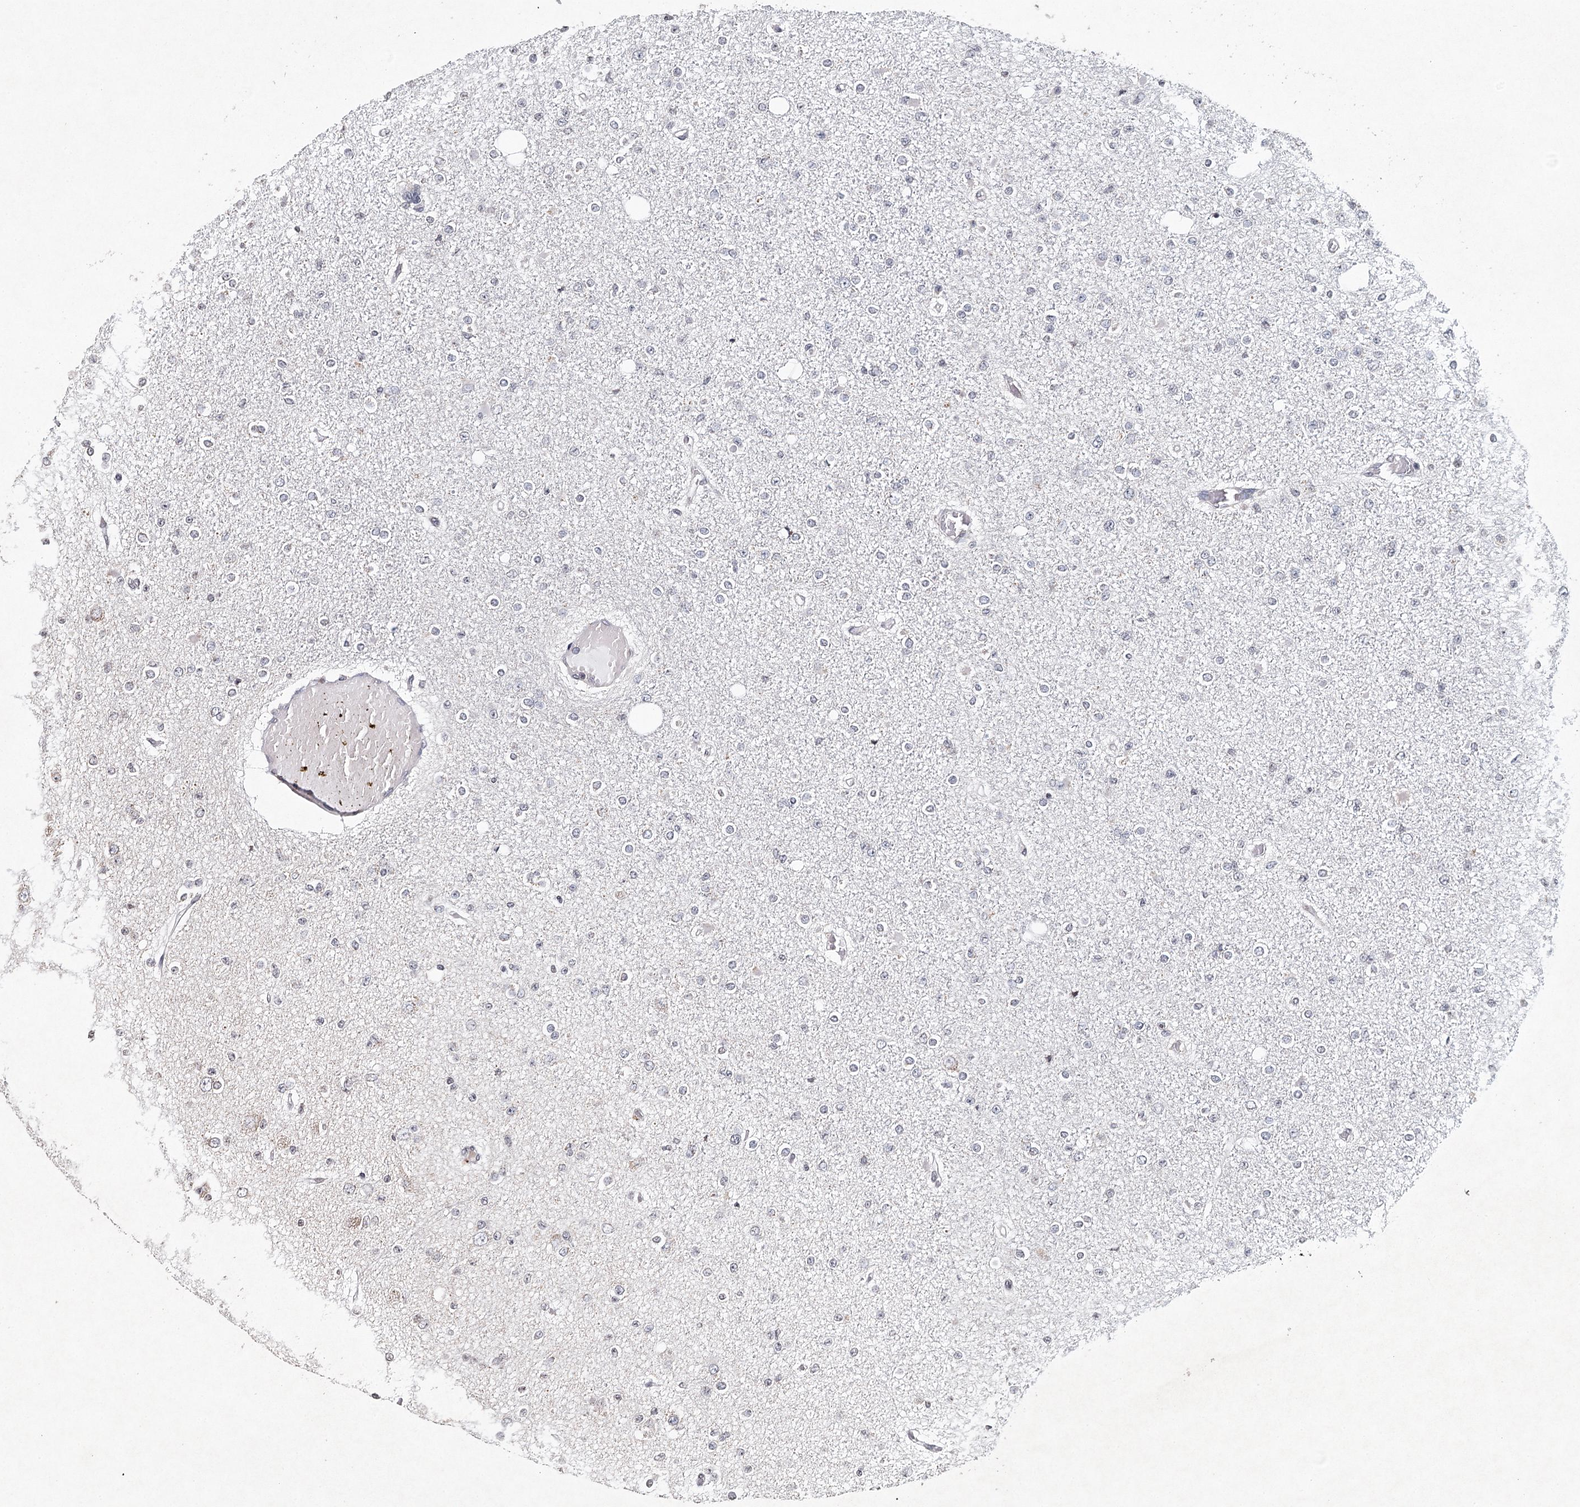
{"staining": {"intensity": "negative", "quantity": "none", "location": "none"}, "tissue": "glioma", "cell_type": "Tumor cells", "image_type": "cancer", "snomed": [{"axis": "morphology", "description": "Glioma, malignant, Low grade"}, {"axis": "topography", "description": "Brain"}], "caption": "The photomicrograph displays no significant staining in tumor cells of malignant glioma (low-grade).", "gene": "ICOS", "patient": {"sex": "female", "age": 22}}